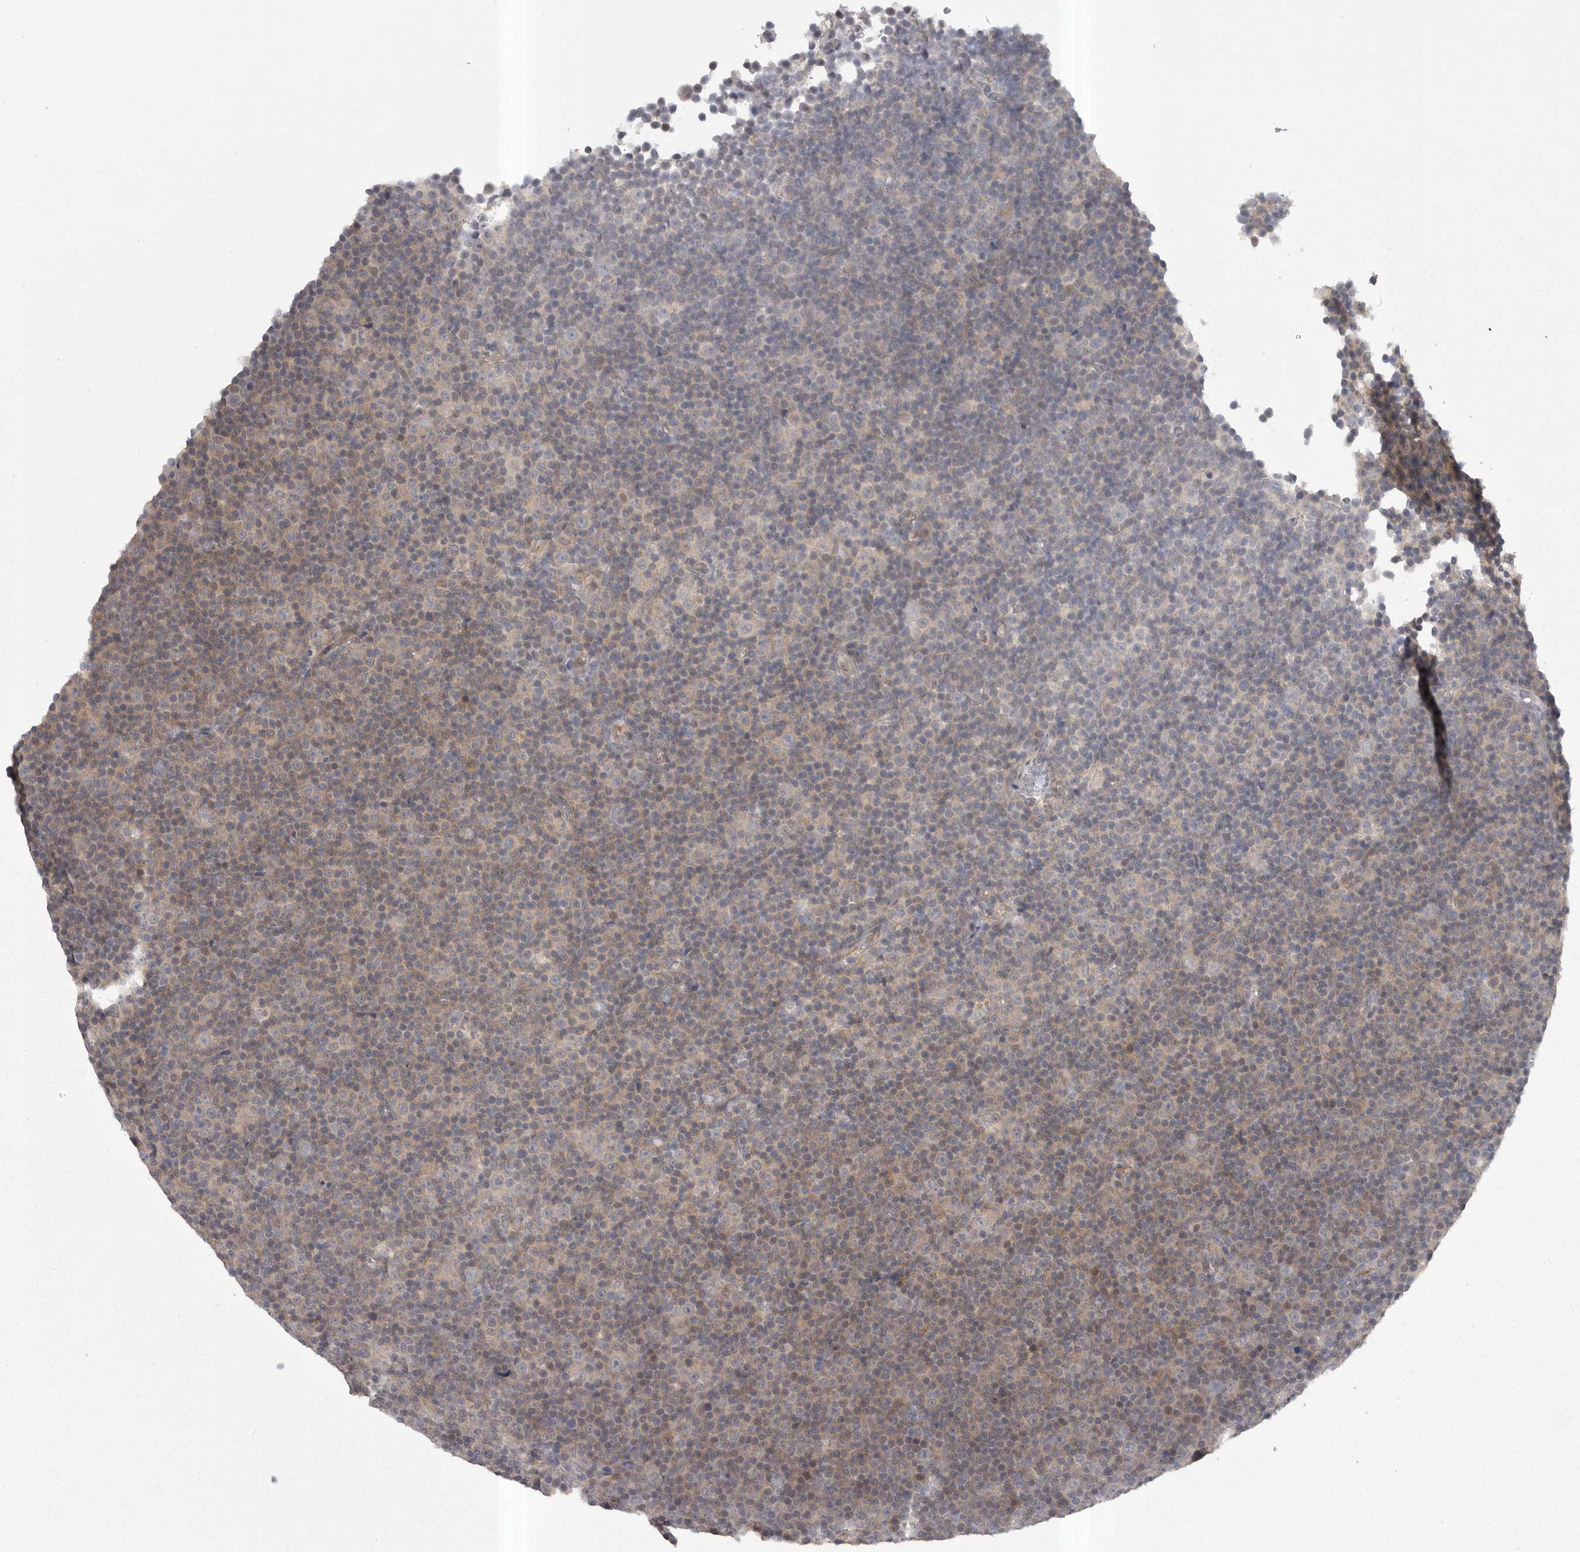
{"staining": {"intensity": "weak", "quantity": "25%-75%", "location": "cytoplasmic/membranous"}, "tissue": "lymphoma", "cell_type": "Tumor cells", "image_type": "cancer", "snomed": [{"axis": "morphology", "description": "Malignant lymphoma, non-Hodgkin's type, Low grade"}, {"axis": "topography", "description": "Lymph node"}], "caption": "An image of malignant lymphoma, non-Hodgkin's type (low-grade) stained for a protein shows weak cytoplasmic/membranous brown staining in tumor cells.", "gene": "PHF13", "patient": {"sex": "female", "age": 67}}